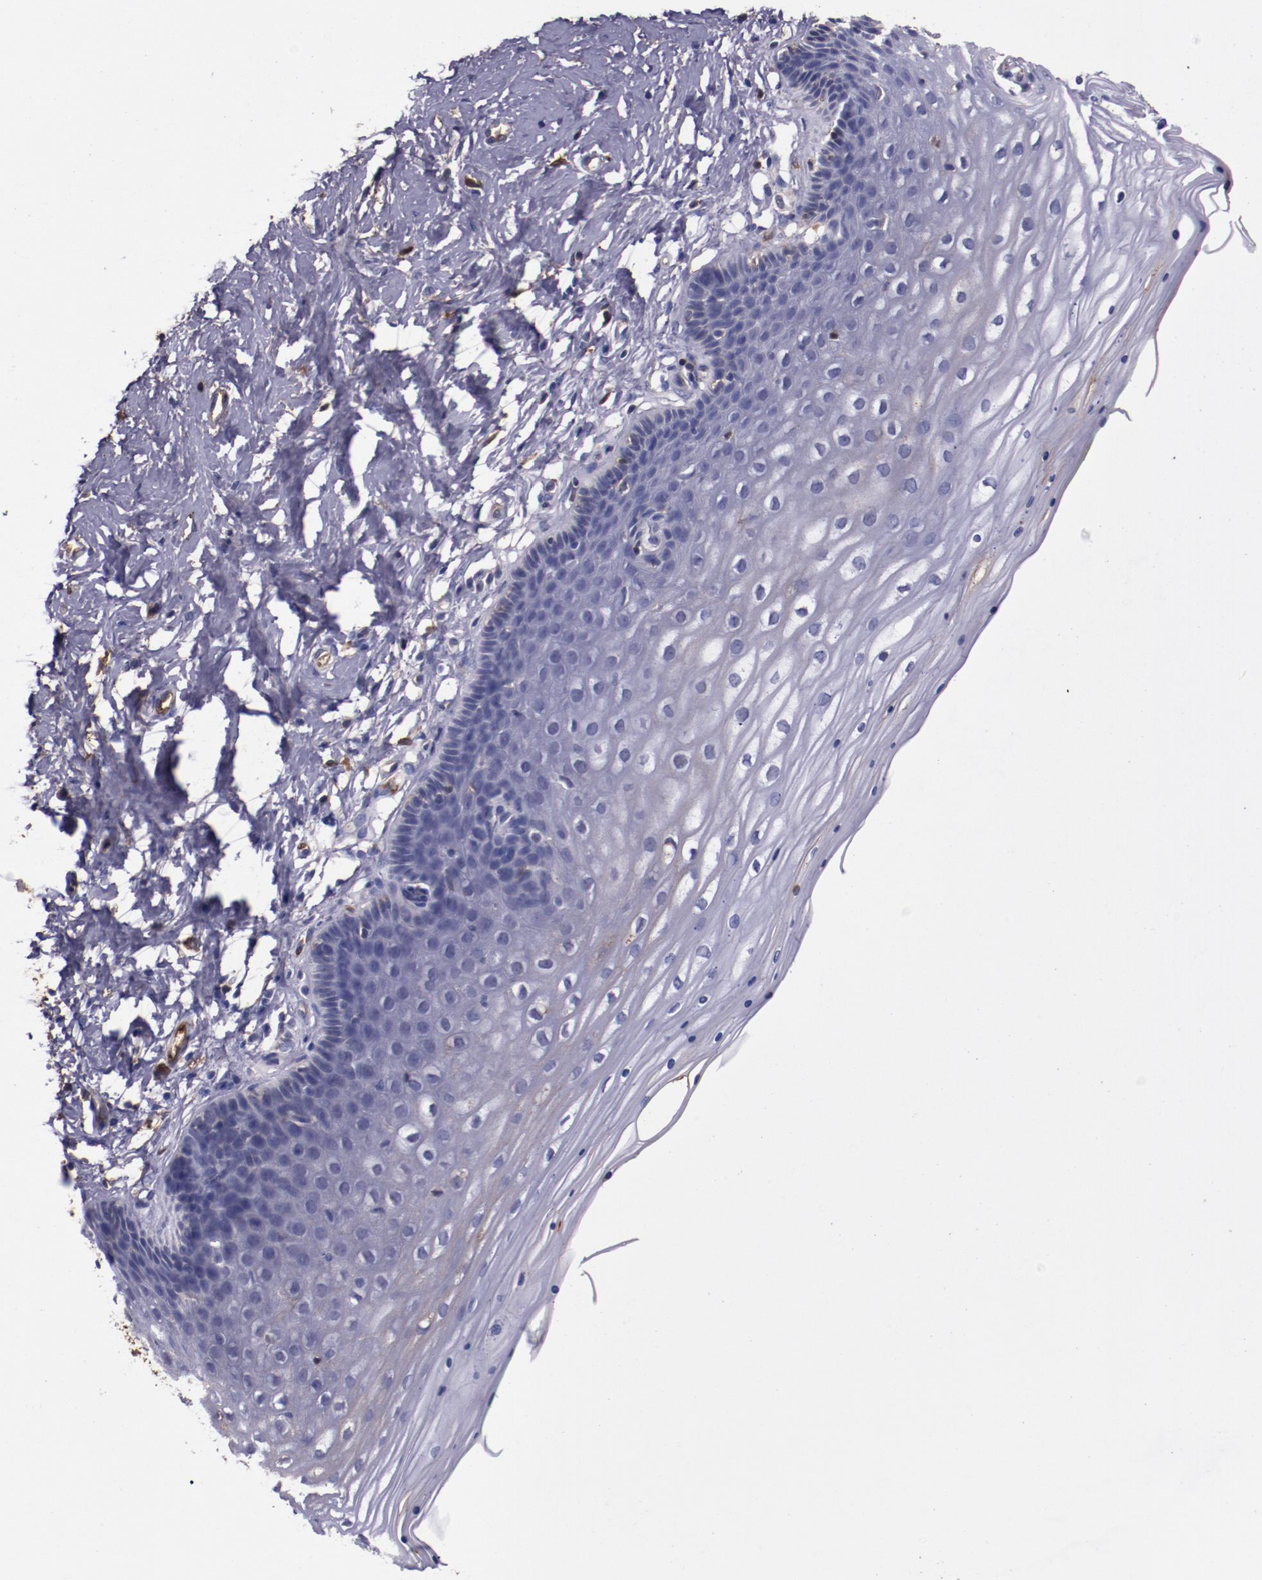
{"staining": {"intensity": "moderate", "quantity": "<25%", "location": "cytoplasmic/membranous"}, "tissue": "cervix", "cell_type": "Glandular cells", "image_type": "normal", "snomed": [{"axis": "morphology", "description": "Normal tissue, NOS"}, {"axis": "topography", "description": "Cervix"}], "caption": "Immunohistochemistry (IHC) of normal cervix reveals low levels of moderate cytoplasmic/membranous expression in about <25% of glandular cells. Ihc stains the protein in brown and the nuclei are stained blue.", "gene": "A2M", "patient": {"sex": "female", "age": 39}}